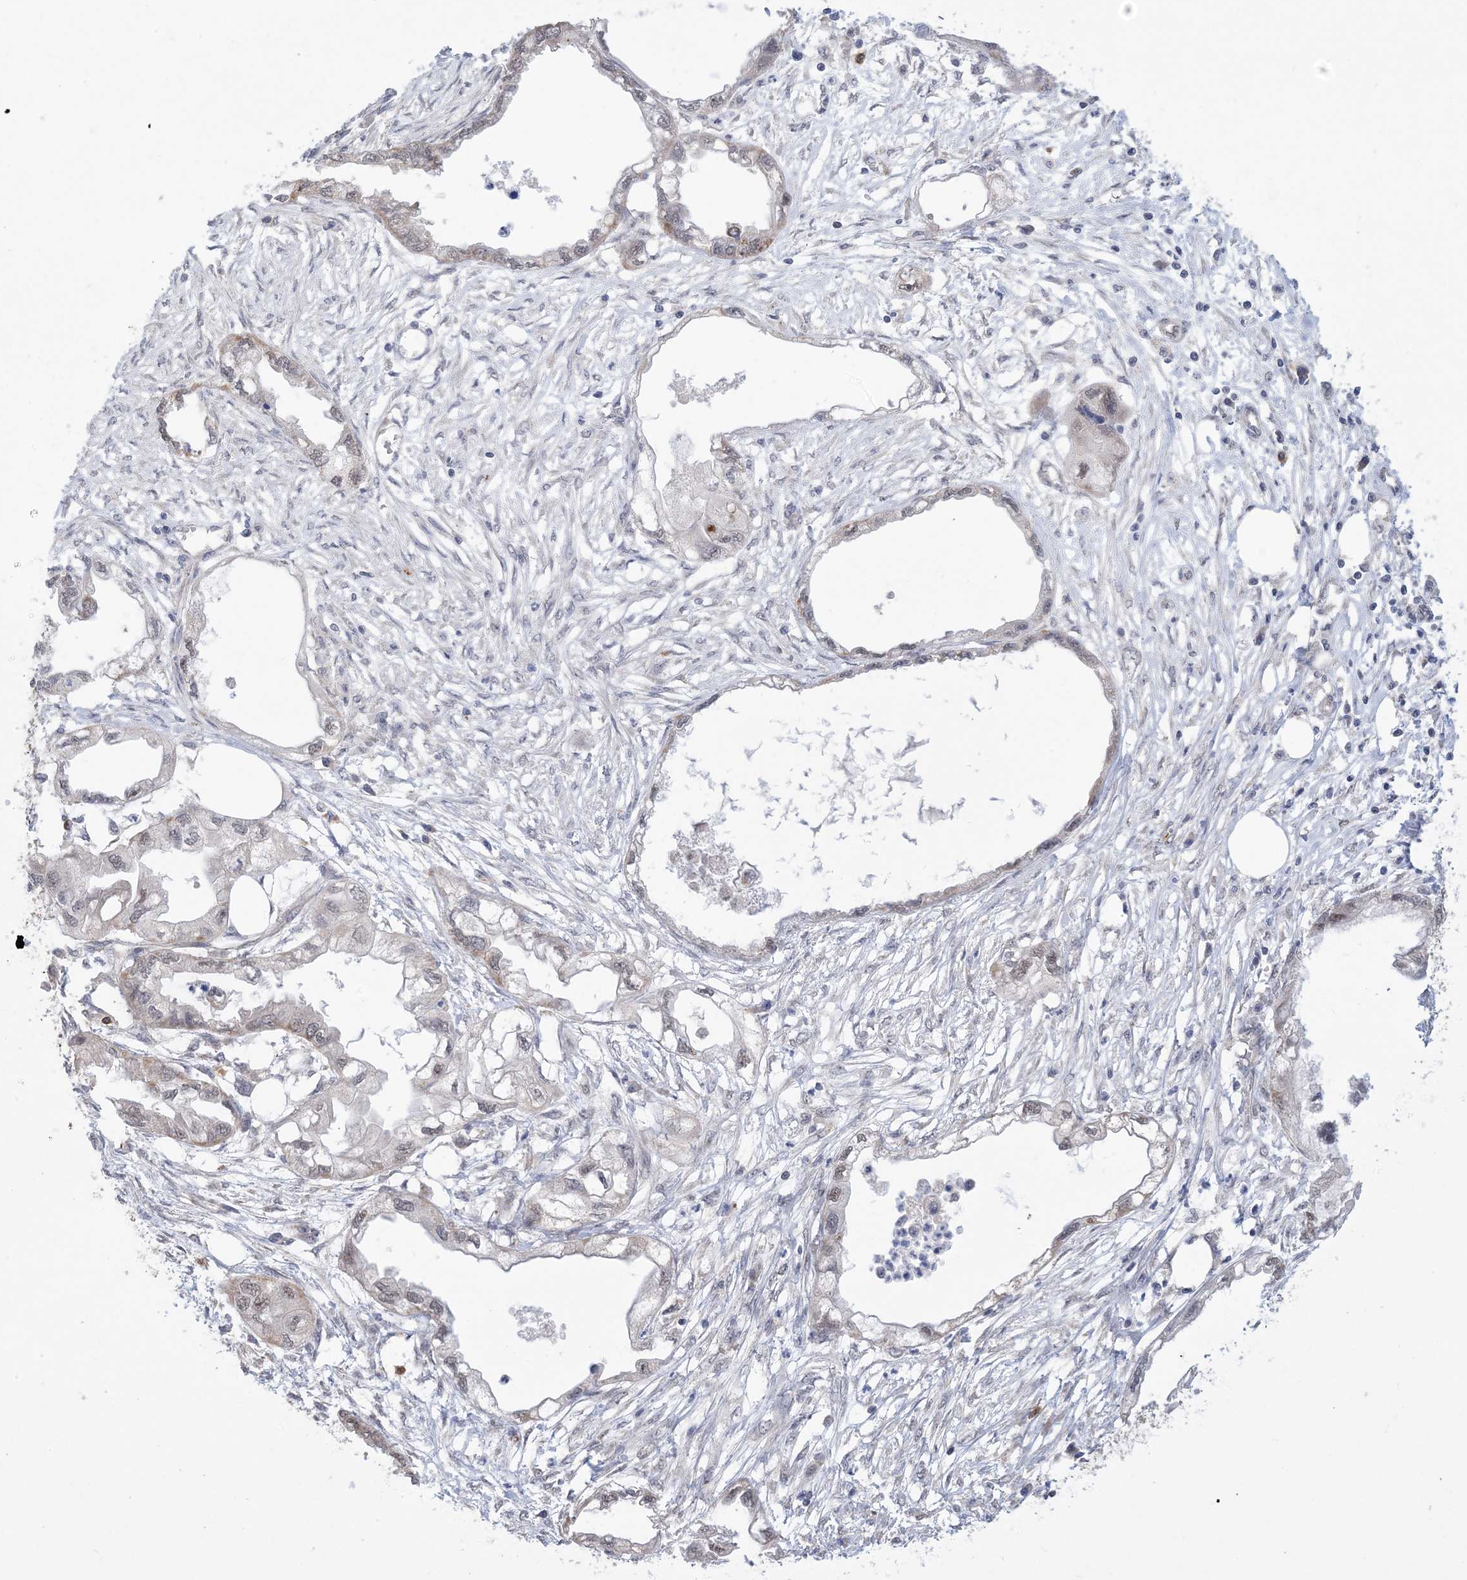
{"staining": {"intensity": "weak", "quantity": "<25%", "location": "nuclear"}, "tissue": "endometrial cancer", "cell_type": "Tumor cells", "image_type": "cancer", "snomed": [{"axis": "morphology", "description": "Adenocarcinoma, NOS"}, {"axis": "morphology", "description": "Adenocarcinoma, metastatic, NOS"}, {"axis": "topography", "description": "Adipose tissue"}, {"axis": "topography", "description": "Endometrium"}], "caption": "Immunohistochemistry (IHC) micrograph of neoplastic tissue: endometrial cancer stained with DAB (3,3'-diaminobenzidine) exhibits no significant protein expression in tumor cells.", "gene": "TRMT10C", "patient": {"sex": "female", "age": 67}}